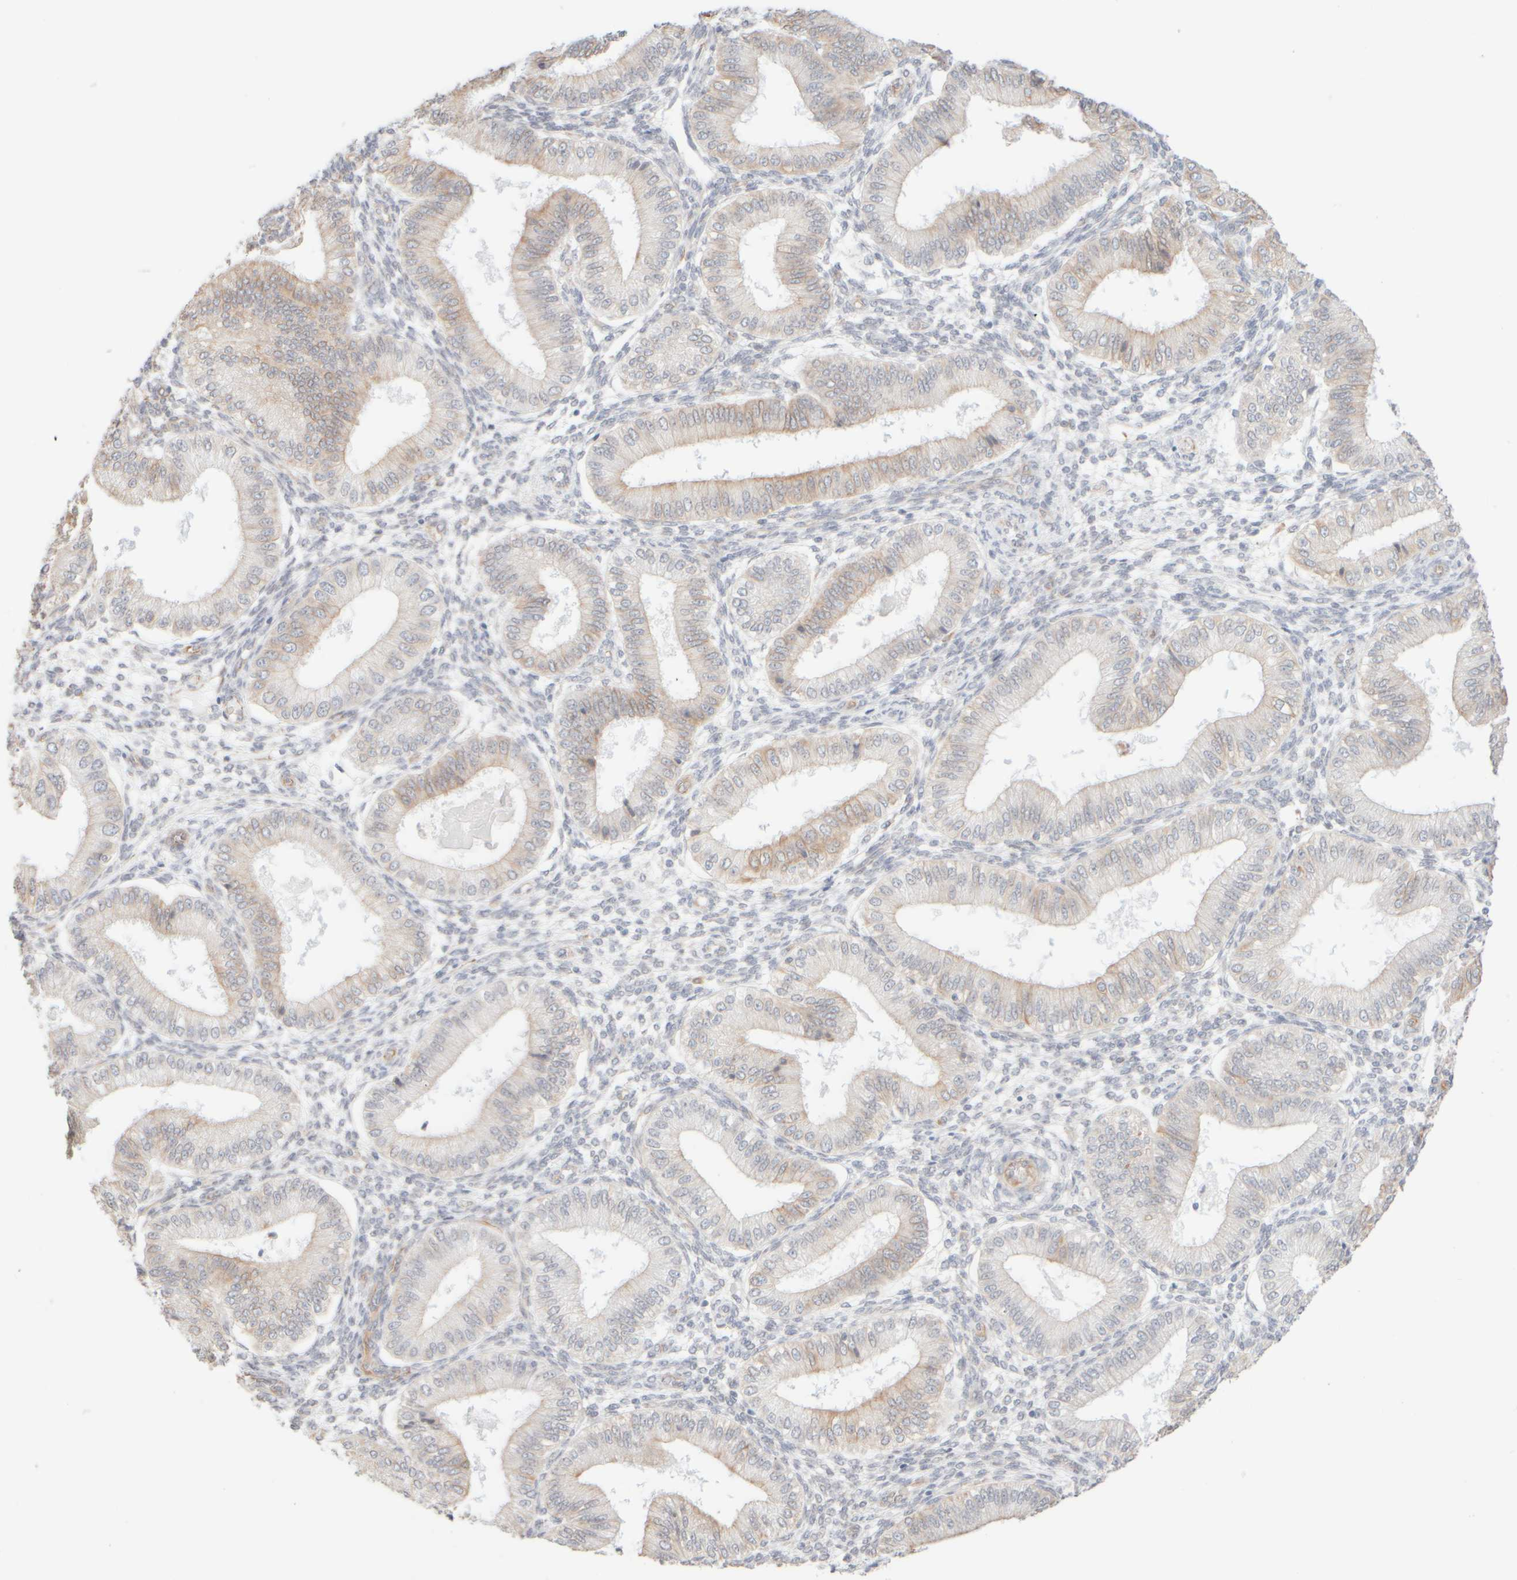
{"staining": {"intensity": "weak", "quantity": "25%-75%", "location": "cytoplasmic/membranous"}, "tissue": "endometrium", "cell_type": "Cells in endometrial stroma", "image_type": "normal", "snomed": [{"axis": "morphology", "description": "Normal tissue, NOS"}, {"axis": "topography", "description": "Endometrium"}], "caption": "Immunohistochemistry (IHC) (DAB) staining of normal endometrium exhibits weak cytoplasmic/membranous protein positivity in about 25%-75% of cells in endometrial stroma.", "gene": "KRT15", "patient": {"sex": "female", "age": 39}}